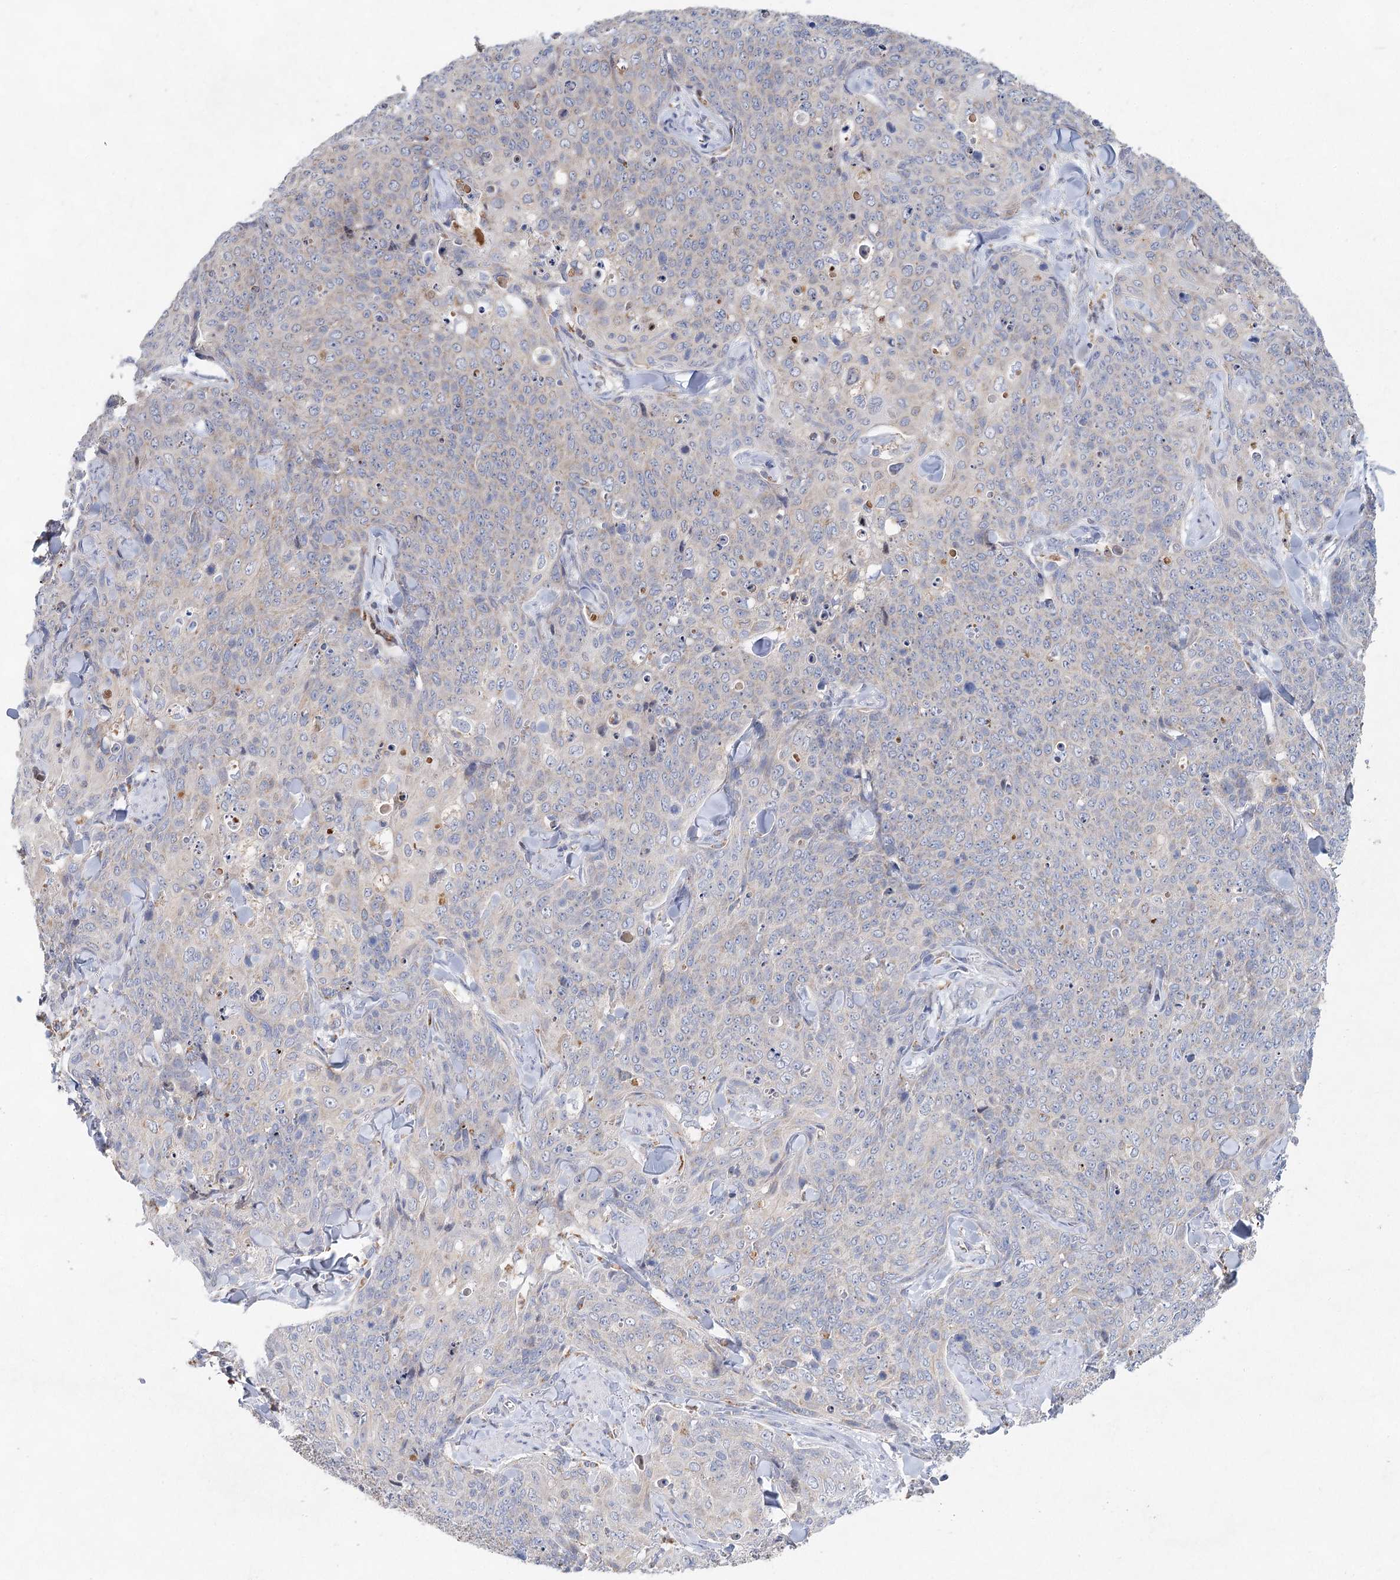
{"staining": {"intensity": "negative", "quantity": "none", "location": "none"}, "tissue": "skin cancer", "cell_type": "Tumor cells", "image_type": "cancer", "snomed": [{"axis": "morphology", "description": "Squamous cell carcinoma, NOS"}, {"axis": "topography", "description": "Skin"}, {"axis": "topography", "description": "Vulva"}], "caption": "Tumor cells show no significant protein staining in skin cancer. The staining is performed using DAB brown chromogen with nuclei counter-stained in using hematoxylin.", "gene": "XPO6", "patient": {"sex": "female", "age": 85}}